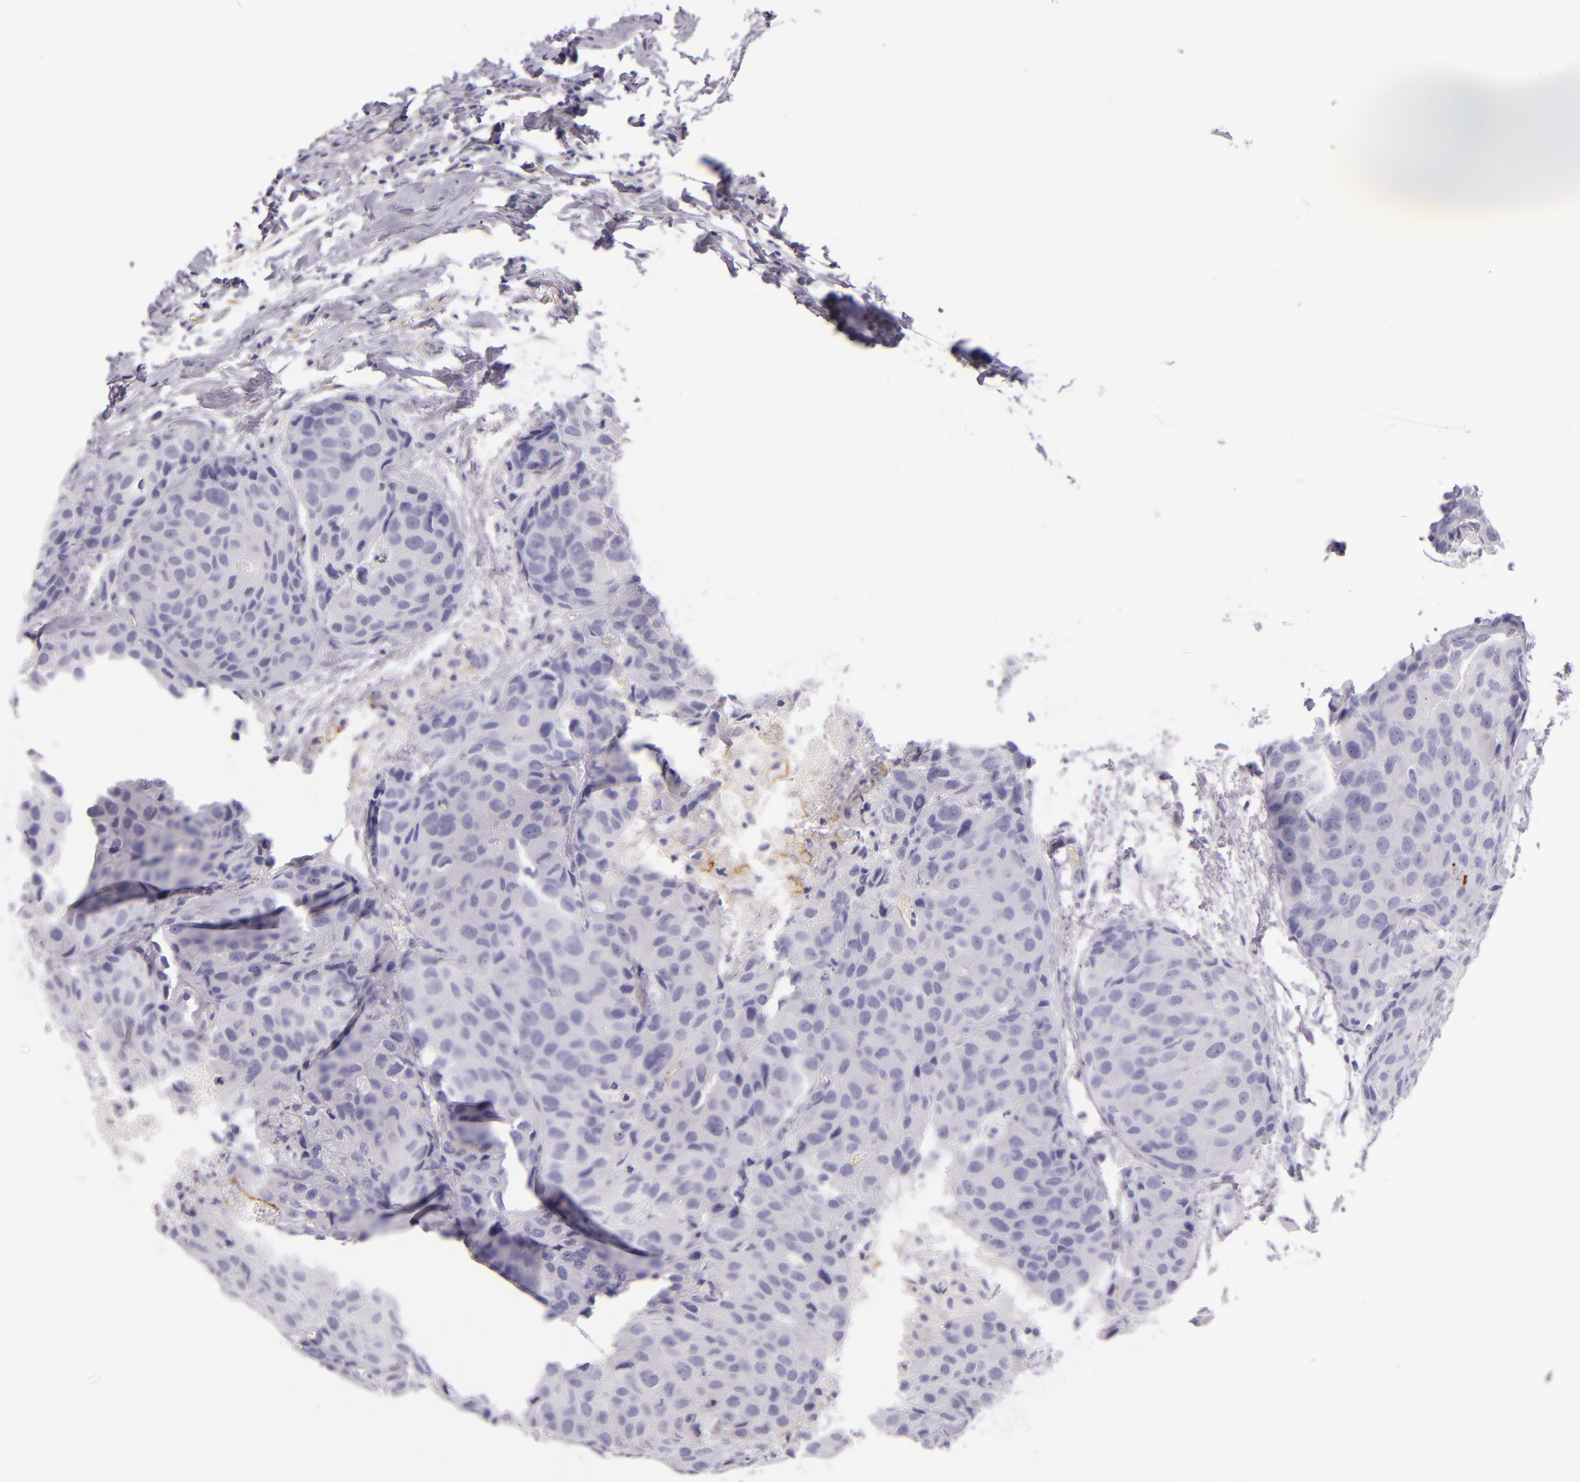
{"staining": {"intensity": "negative", "quantity": "none", "location": "none"}, "tissue": "breast cancer", "cell_type": "Tumor cells", "image_type": "cancer", "snomed": [{"axis": "morphology", "description": "Duct carcinoma"}, {"axis": "topography", "description": "Breast"}], "caption": "Breast infiltrating ductal carcinoma stained for a protein using IHC shows no staining tumor cells.", "gene": "ICAM1", "patient": {"sex": "female", "age": 68}}